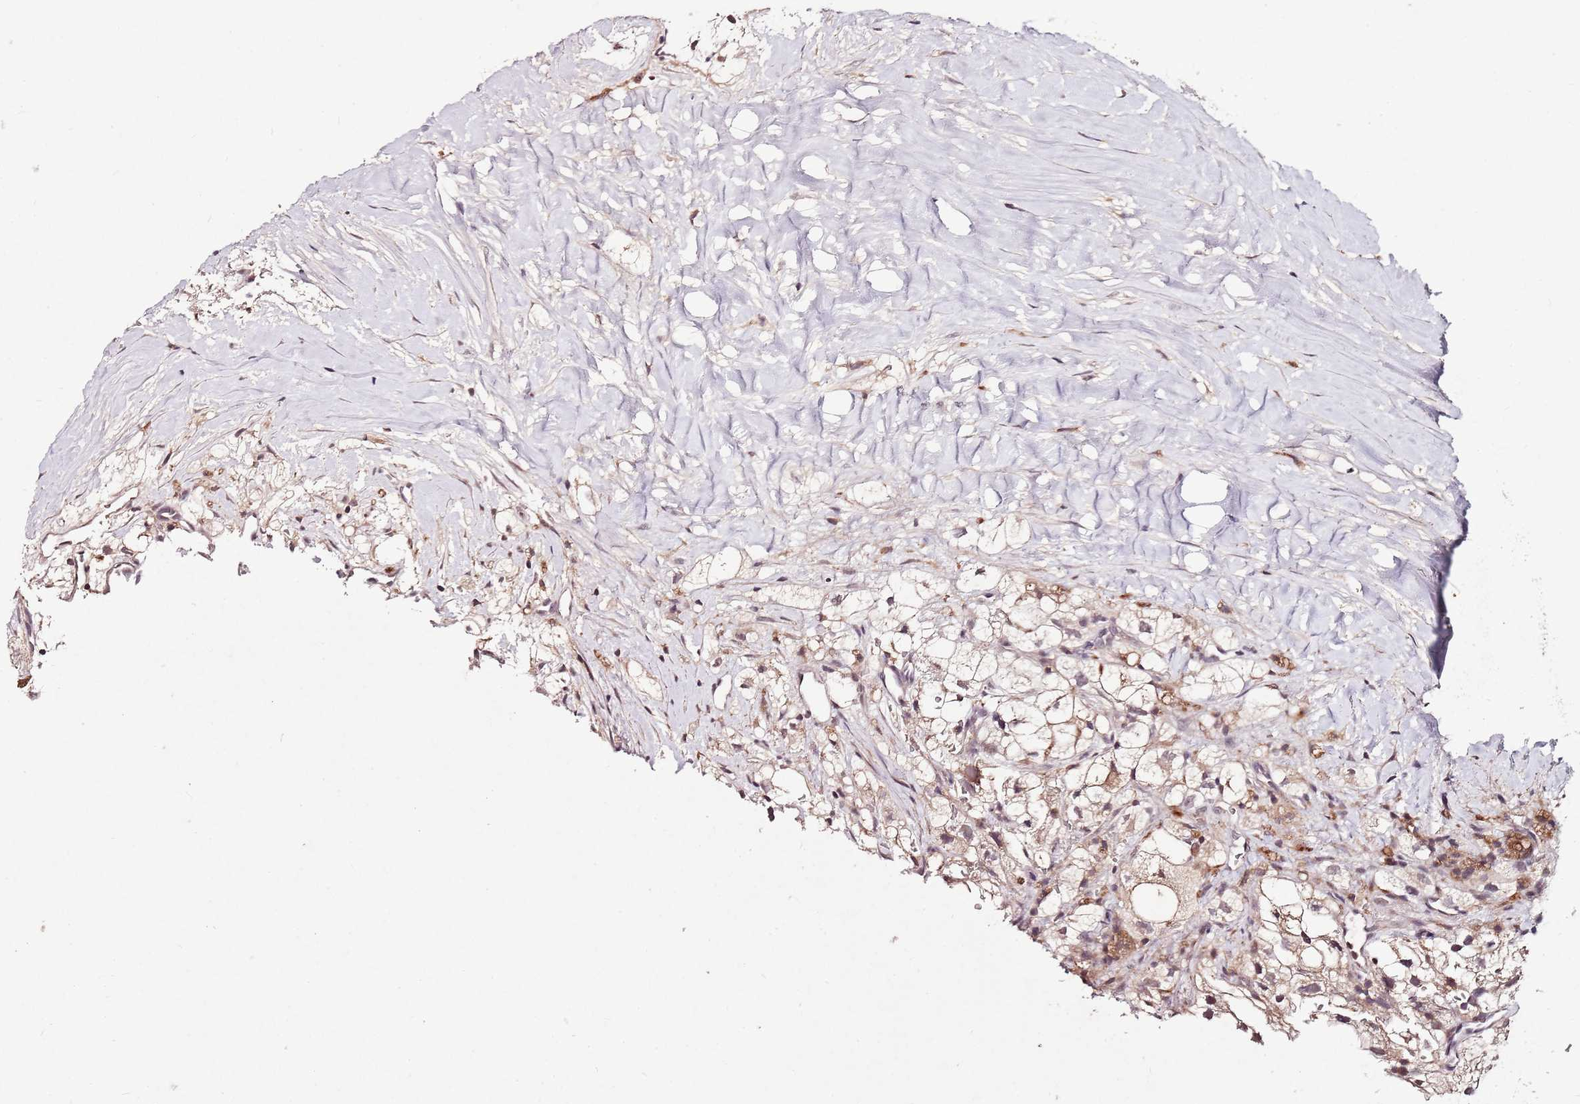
{"staining": {"intensity": "weak", "quantity": "25%-75%", "location": "cytoplasmic/membranous"}, "tissue": "renal cancer", "cell_type": "Tumor cells", "image_type": "cancer", "snomed": [{"axis": "morphology", "description": "Adenocarcinoma, NOS"}, {"axis": "topography", "description": "Kidney"}], "caption": "Renal cancer (adenocarcinoma) stained with a brown dye reveals weak cytoplasmic/membranous positive expression in approximately 25%-75% of tumor cells.", "gene": "NRDE2", "patient": {"sex": "male", "age": 59}}